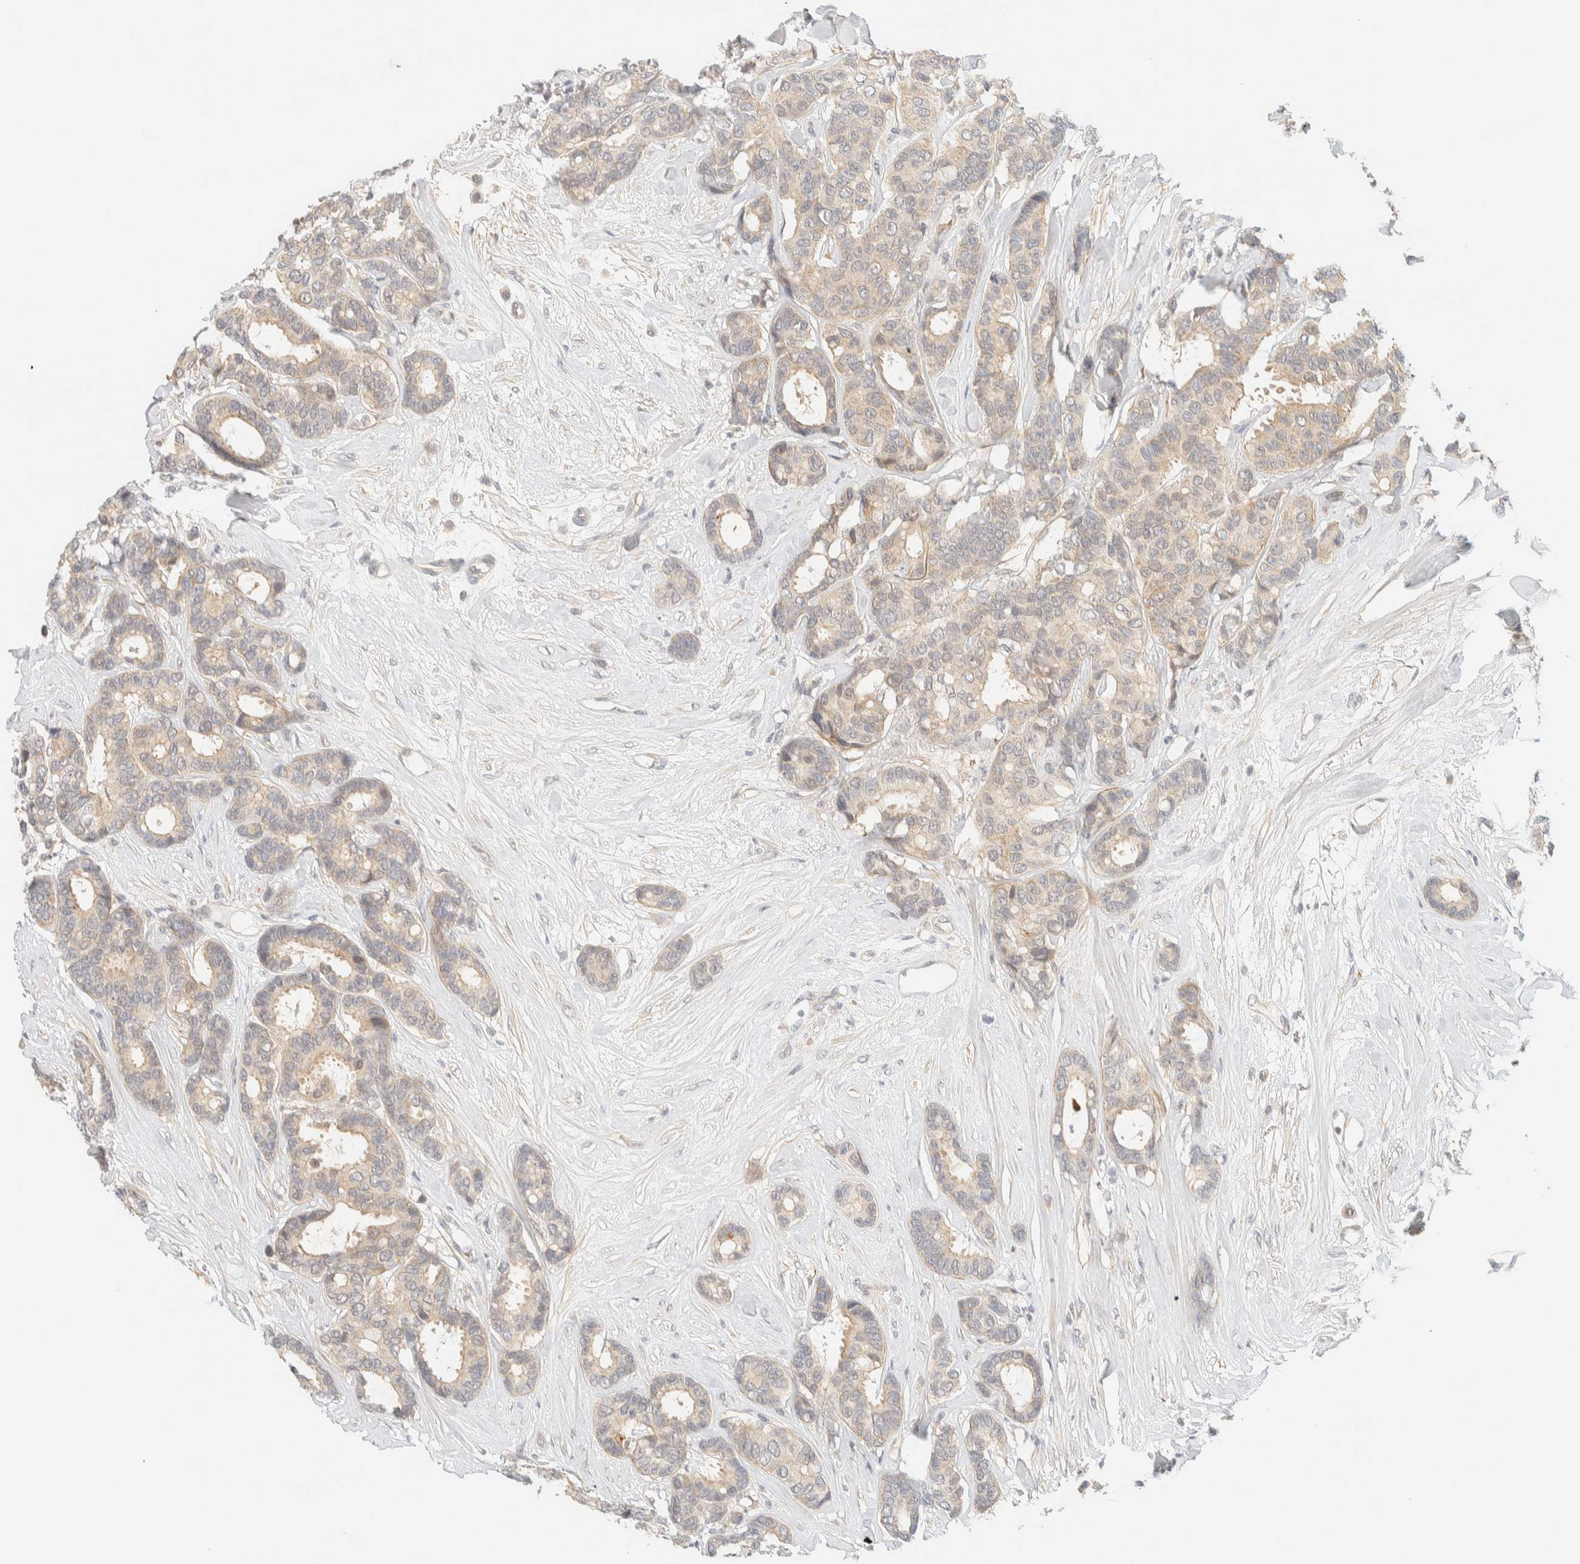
{"staining": {"intensity": "weak", "quantity": "25%-75%", "location": "cytoplasmic/membranous"}, "tissue": "breast cancer", "cell_type": "Tumor cells", "image_type": "cancer", "snomed": [{"axis": "morphology", "description": "Duct carcinoma"}, {"axis": "topography", "description": "Breast"}], "caption": "A low amount of weak cytoplasmic/membranous staining is seen in approximately 25%-75% of tumor cells in breast cancer tissue.", "gene": "TNK1", "patient": {"sex": "female", "age": 87}}